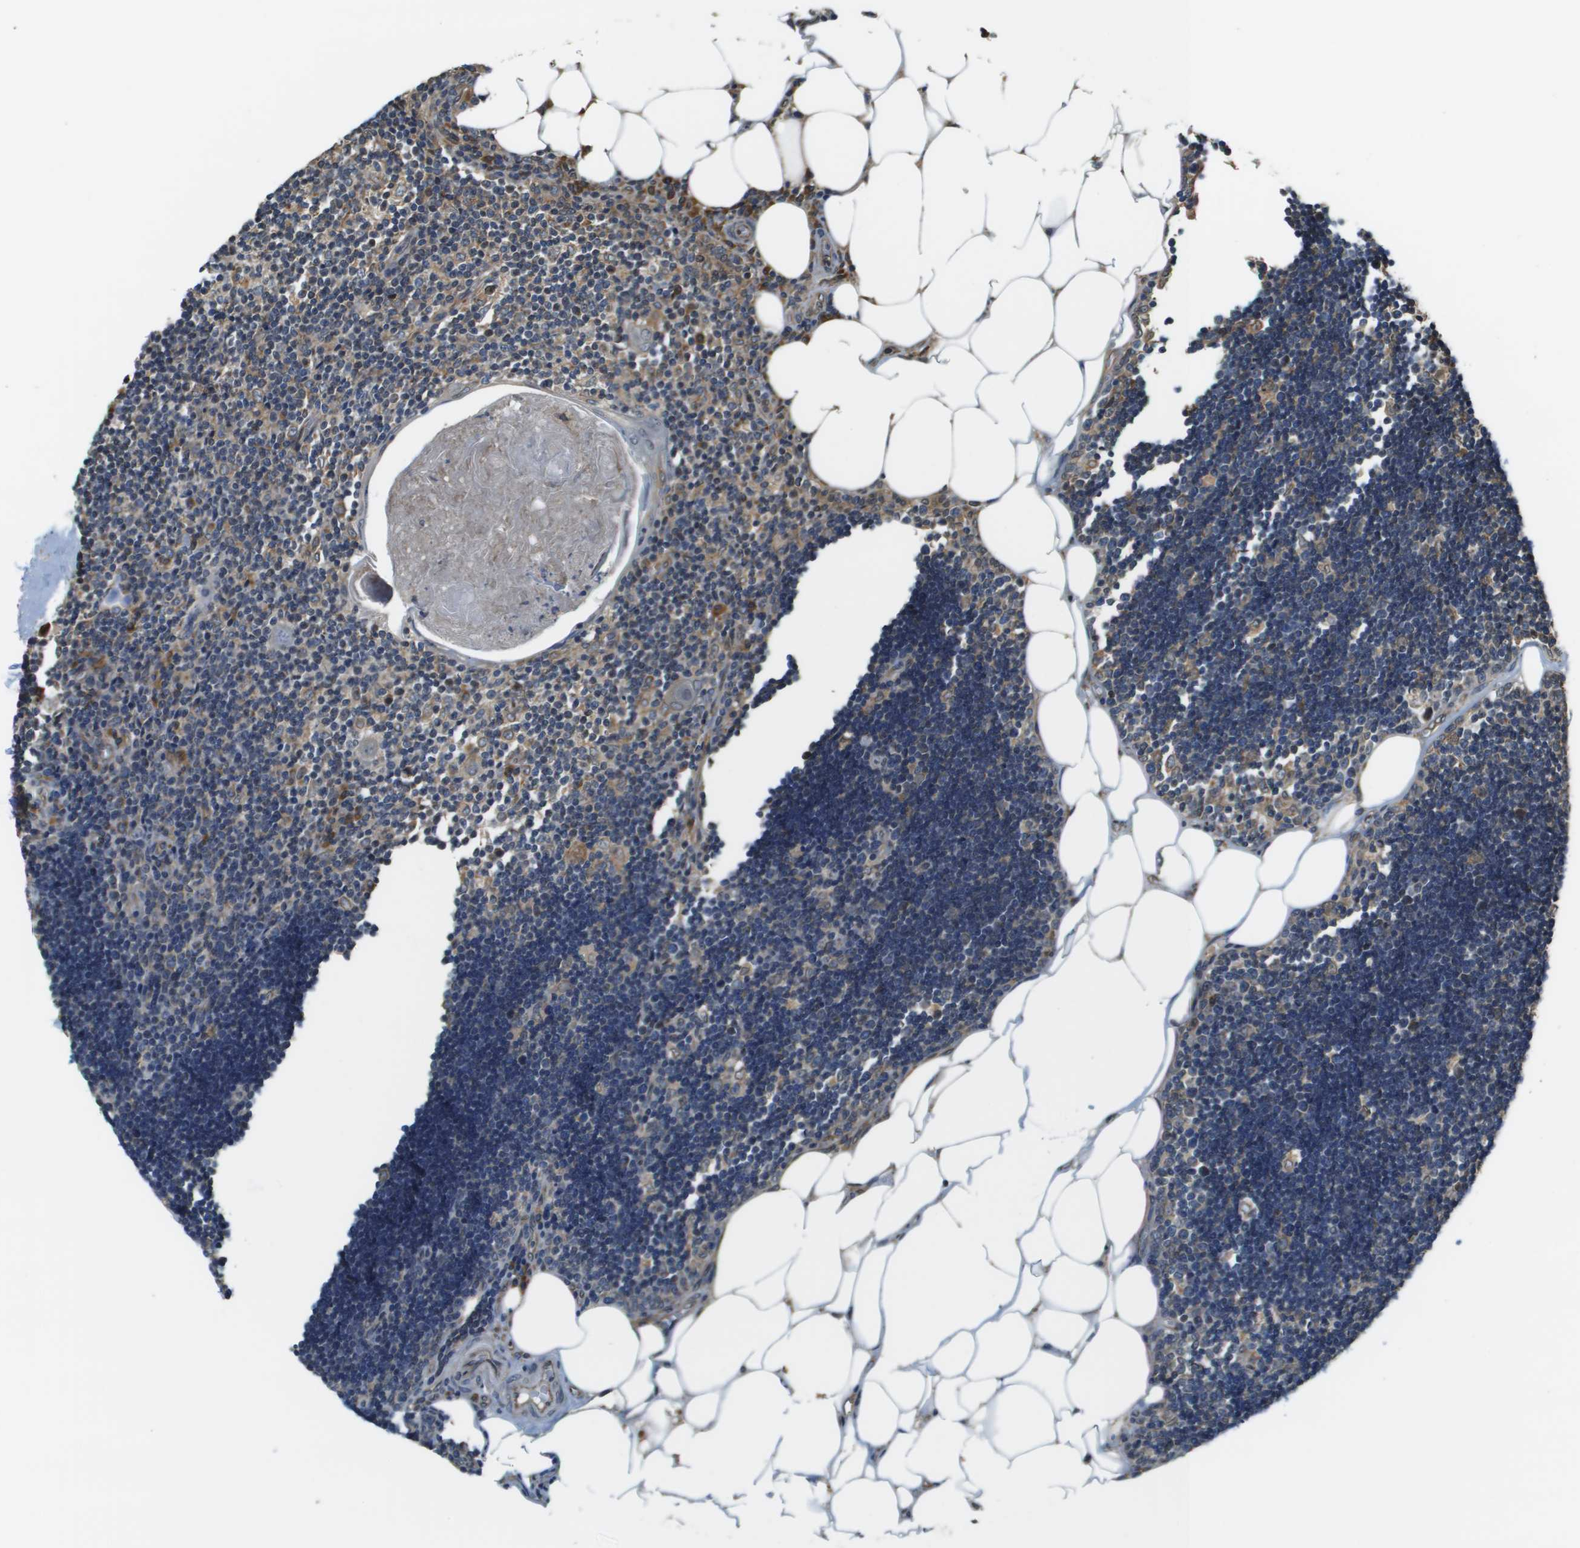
{"staining": {"intensity": "strong", "quantity": "<25%", "location": "cytoplasmic/membranous"}, "tissue": "lymph node", "cell_type": "Germinal center cells", "image_type": "normal", "snomed": [{"axis": "morphology", "description": "Normal tissue, NOS"}, {"axis": "topography", "description": "Lymph node"}], "caption": "The micrograph reveals a brown stain indicating the presence of a protein in the cytoplasmic/membranous of germinal center cells in lymph node. (Stains: DAB in brown, nuclei in blue, Microscopy: brightfield microscopy at high magnification).", "gene": "SEC62", "patient": {"sex": "male", "age": 33}}